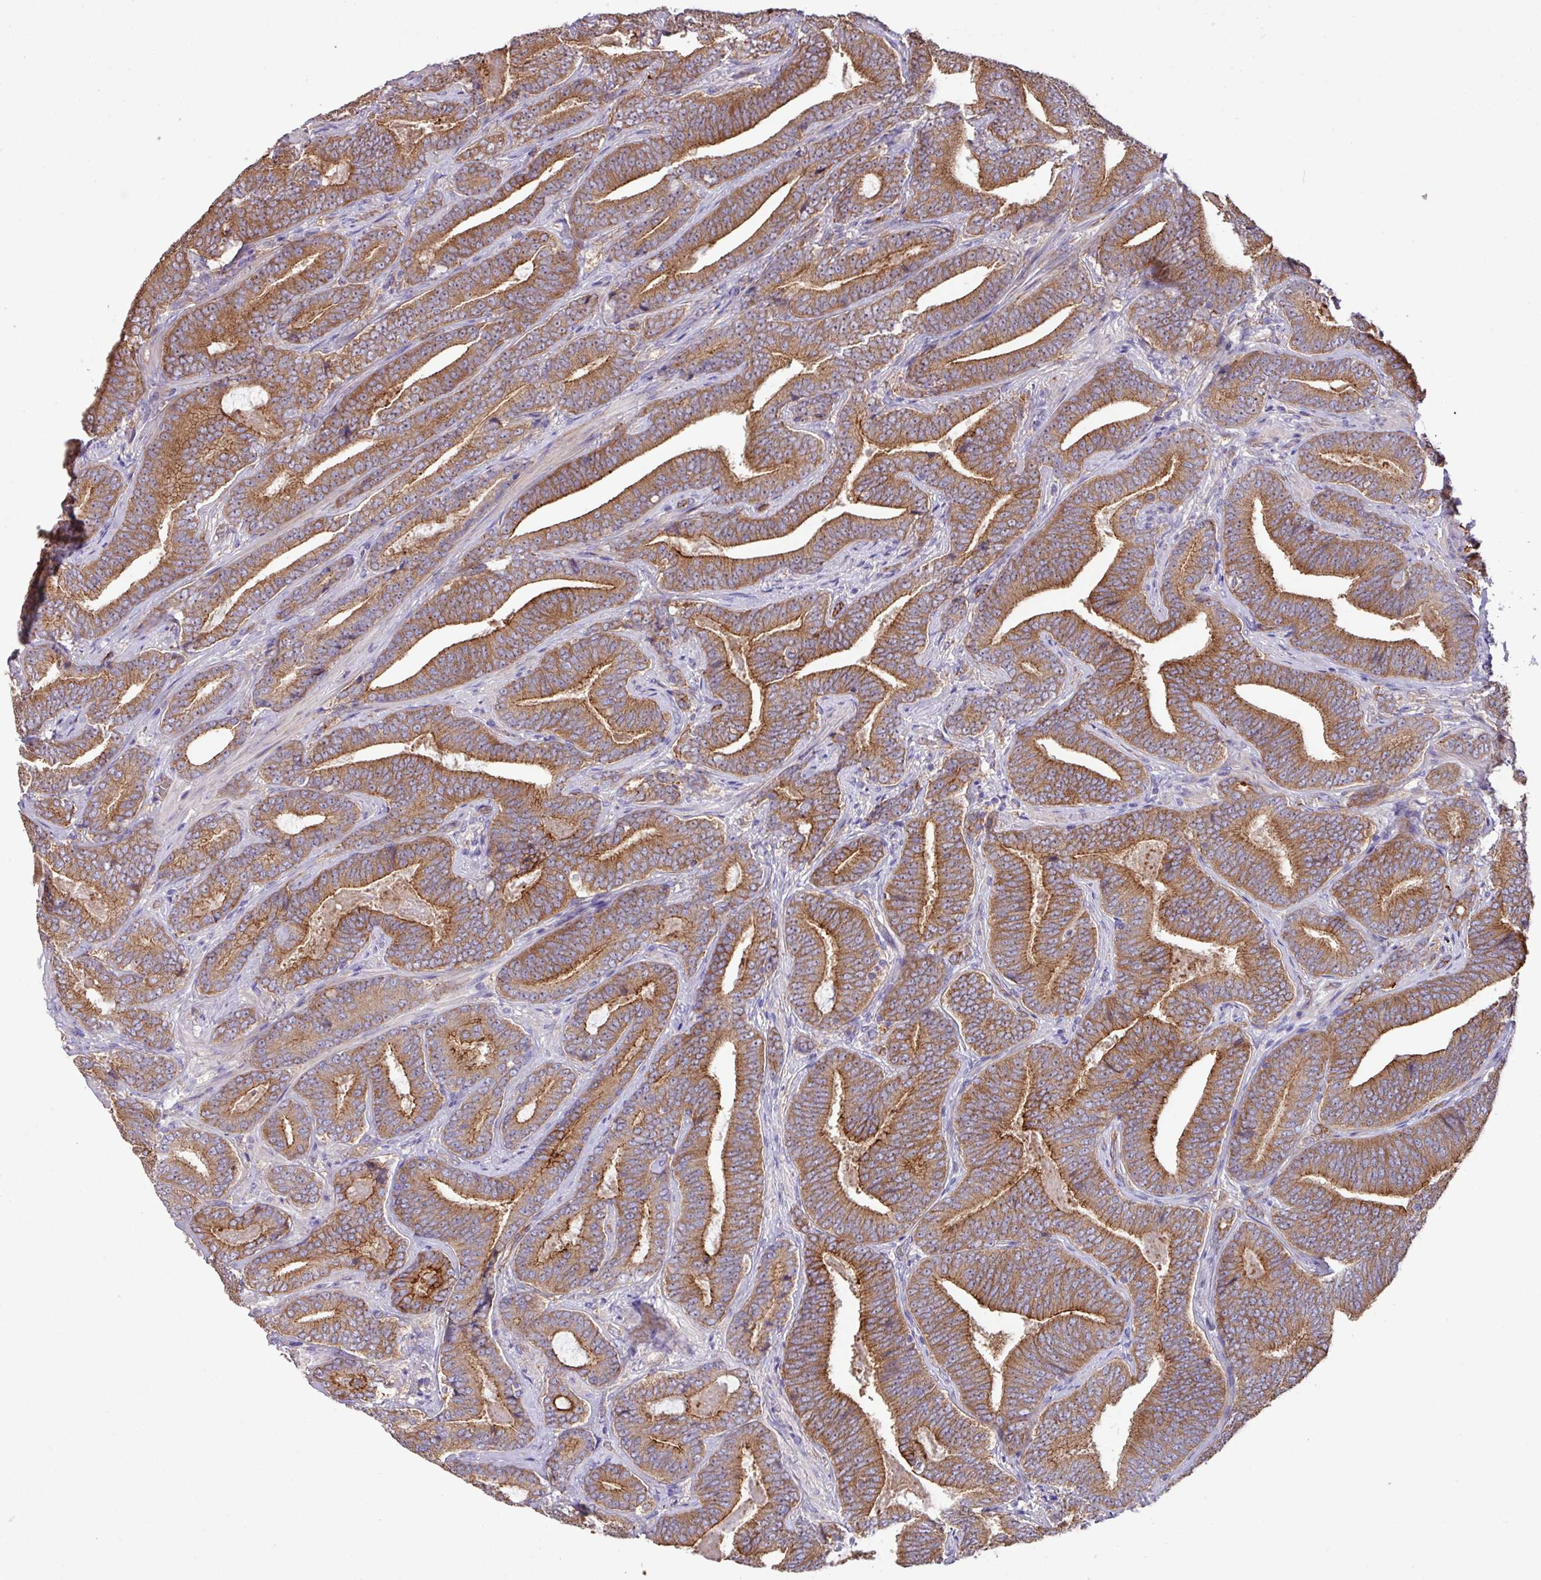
{"staining": {"intensity": "moderate", "quantity": ">75%", "location": "cytoplasmic/membranous"}, "tissue": "prostate cancer", "cell_type": "Tumor cells", "image_type": "cancer", "snomed": [{"axis": "morphology", "description": "Adenocarcinoma, Low grade"}, {"axis": "topography", "description": "Prostate and seminal vesicle, NOS"}], "caption": "This micrograph reveals IHC staining of human prostate cancer (low-grade adenocarcinoma), with medium moderate cytoplasmic/membranous staining in approximately >75% of tumor cells.", "gene": "LRRC53", "patient": {"sex": "male", "age": 61}}